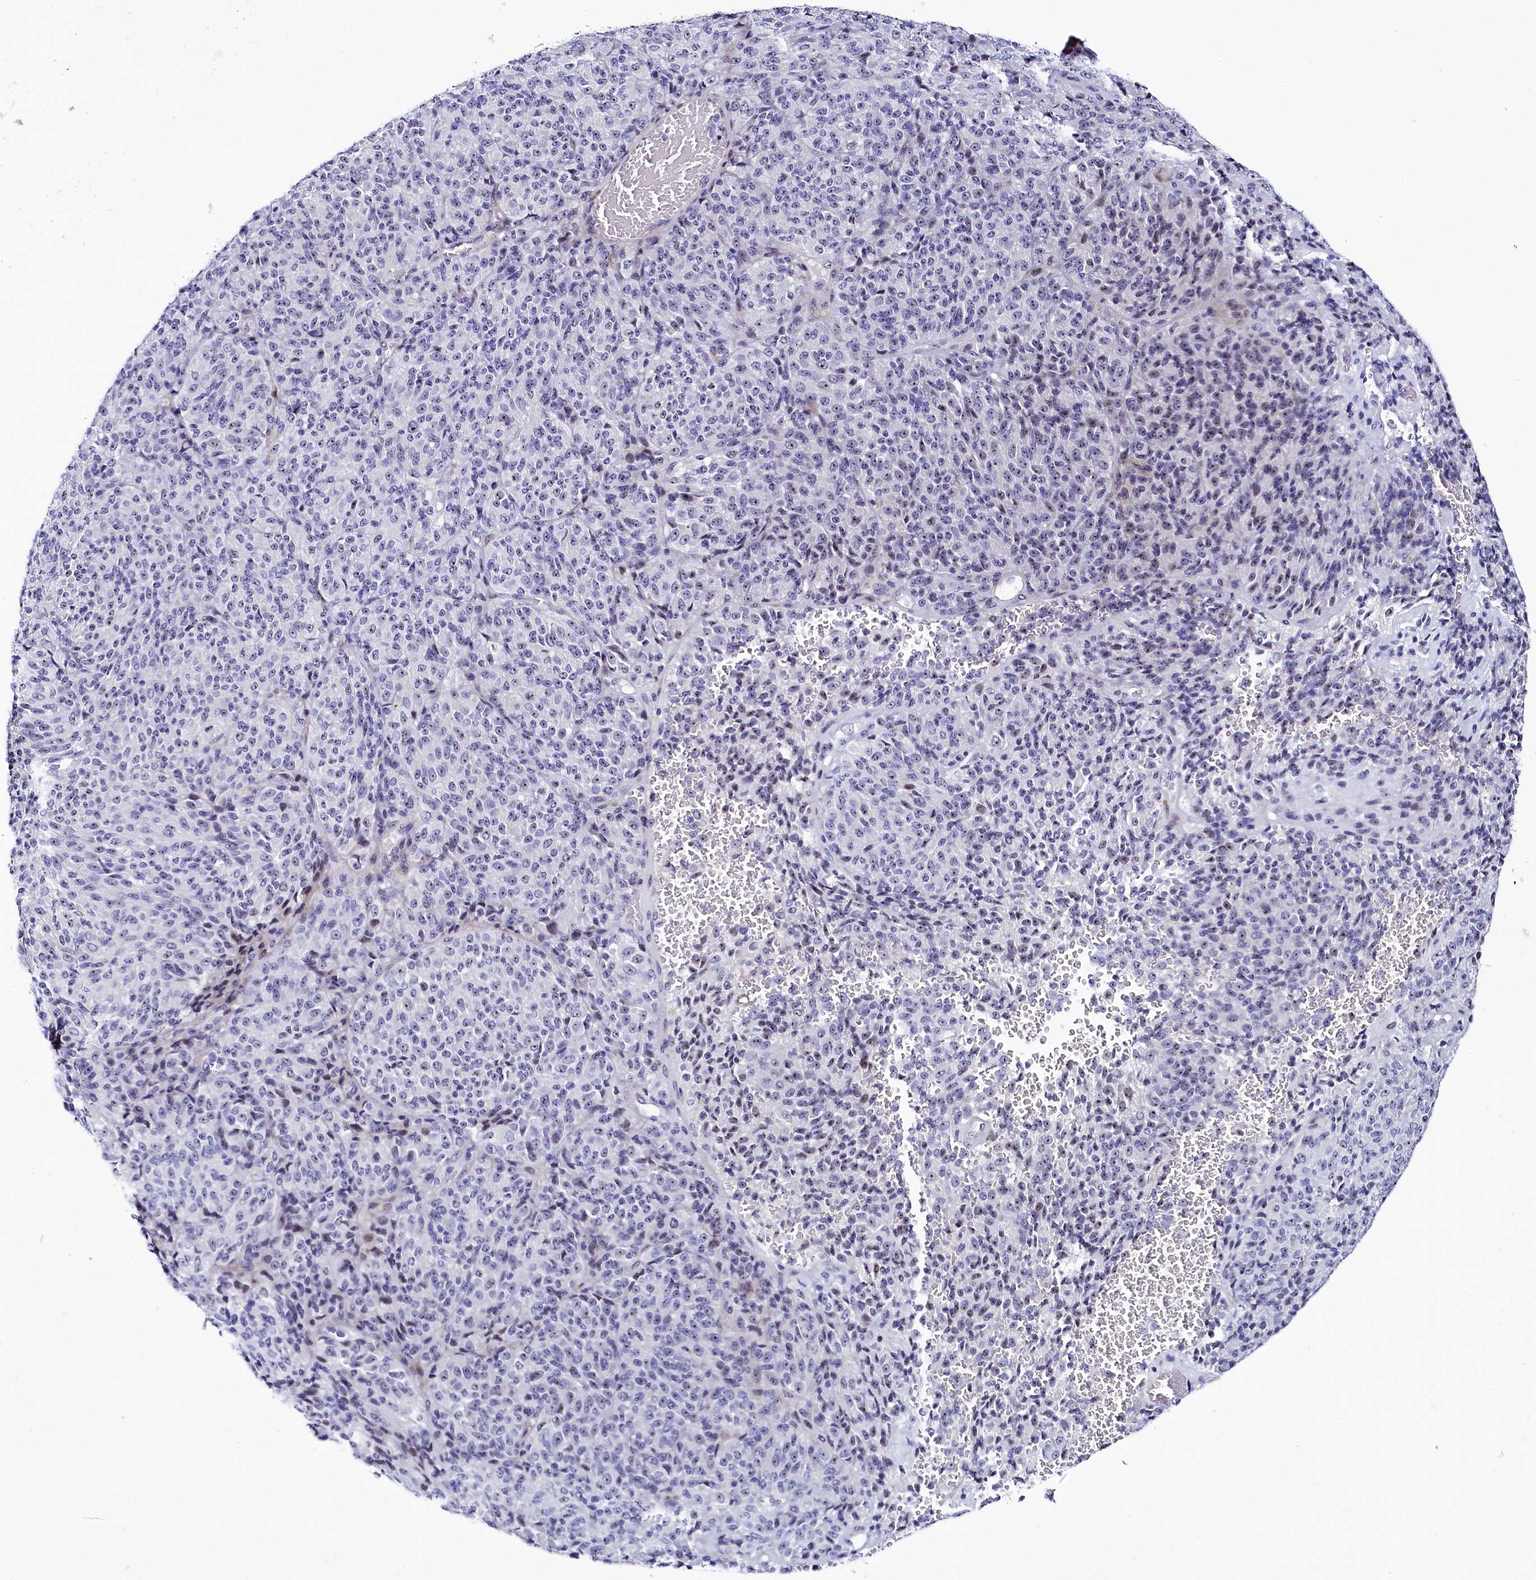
{"staining": {"intensity": "negative", "quantity": "none", "location": "none"}, "tissue": "melanoma", "cell_type": "Tumor cells", "image_type": "cancer", "snomed": [{"axis": "morphology", "description": "Malignant melanoma, Metastatic site"}, {"axis": "topography", "description": "Brain"}], "caption": "Tumor cells show no significant protein staining in melanoma.", "gene": "TCOF1", "patient": {"sex": "female", "age": 56}}